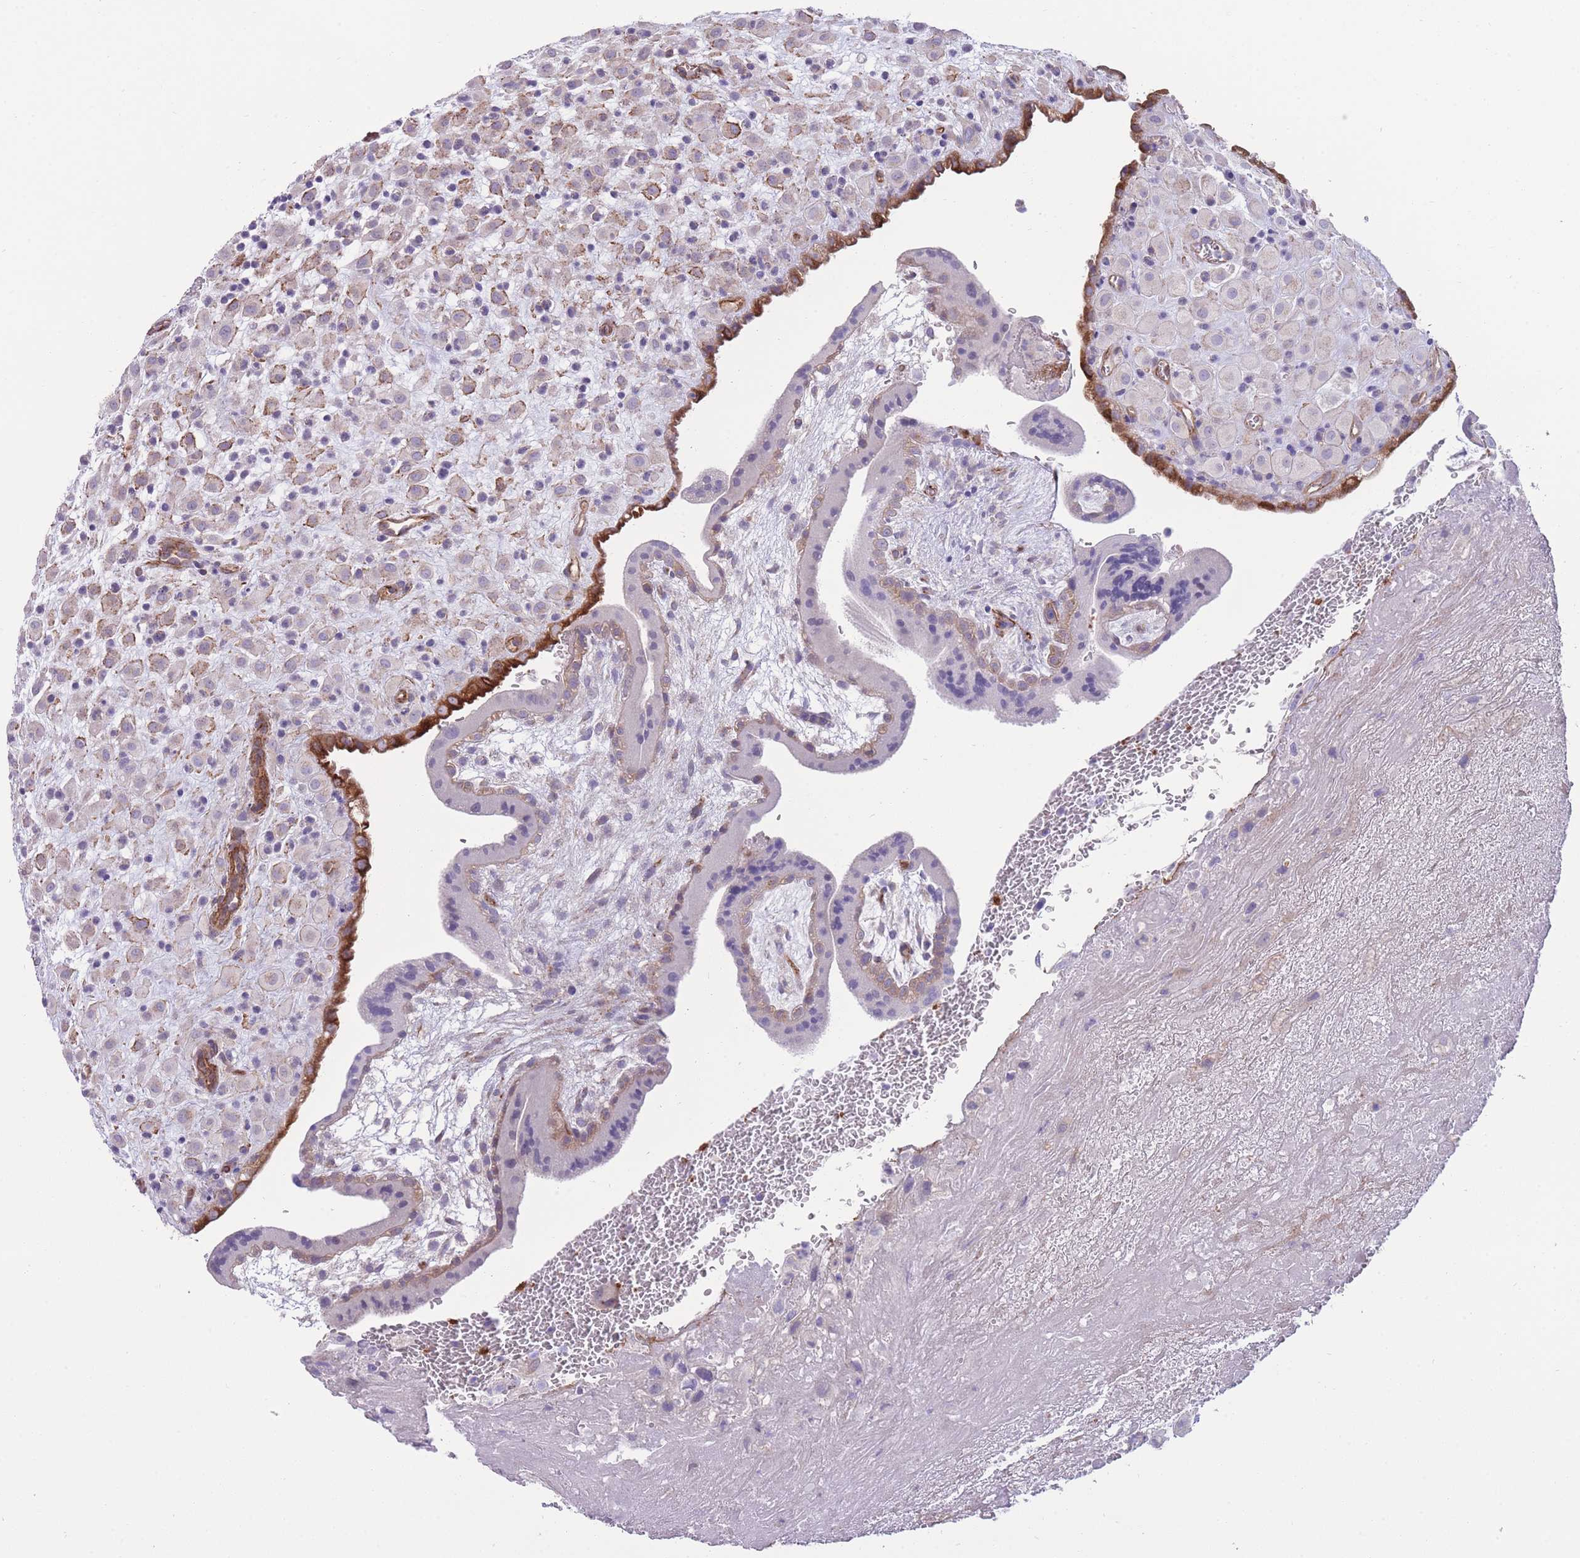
{"staining": {"intensity": "moderate", "quantity": "25%-75%", "location": "cytoplasmic/membranous"}, "tissue": "placenta", "cell_type": "Decidual cells", "image_type": "normal", "snomed": [{"axis": "morphology", "description": "Normal tissue, NOS"}, {"axis": "topography", "description": "Placenta"}], "caption": "Protein expression analysis of unremarkable placenta displays moderate cytoplasmic/membranous staining in approximately 25%-75% of decidual cells.", "gene": "RGS11", "patient": {"sex": "female", "age": 35}}